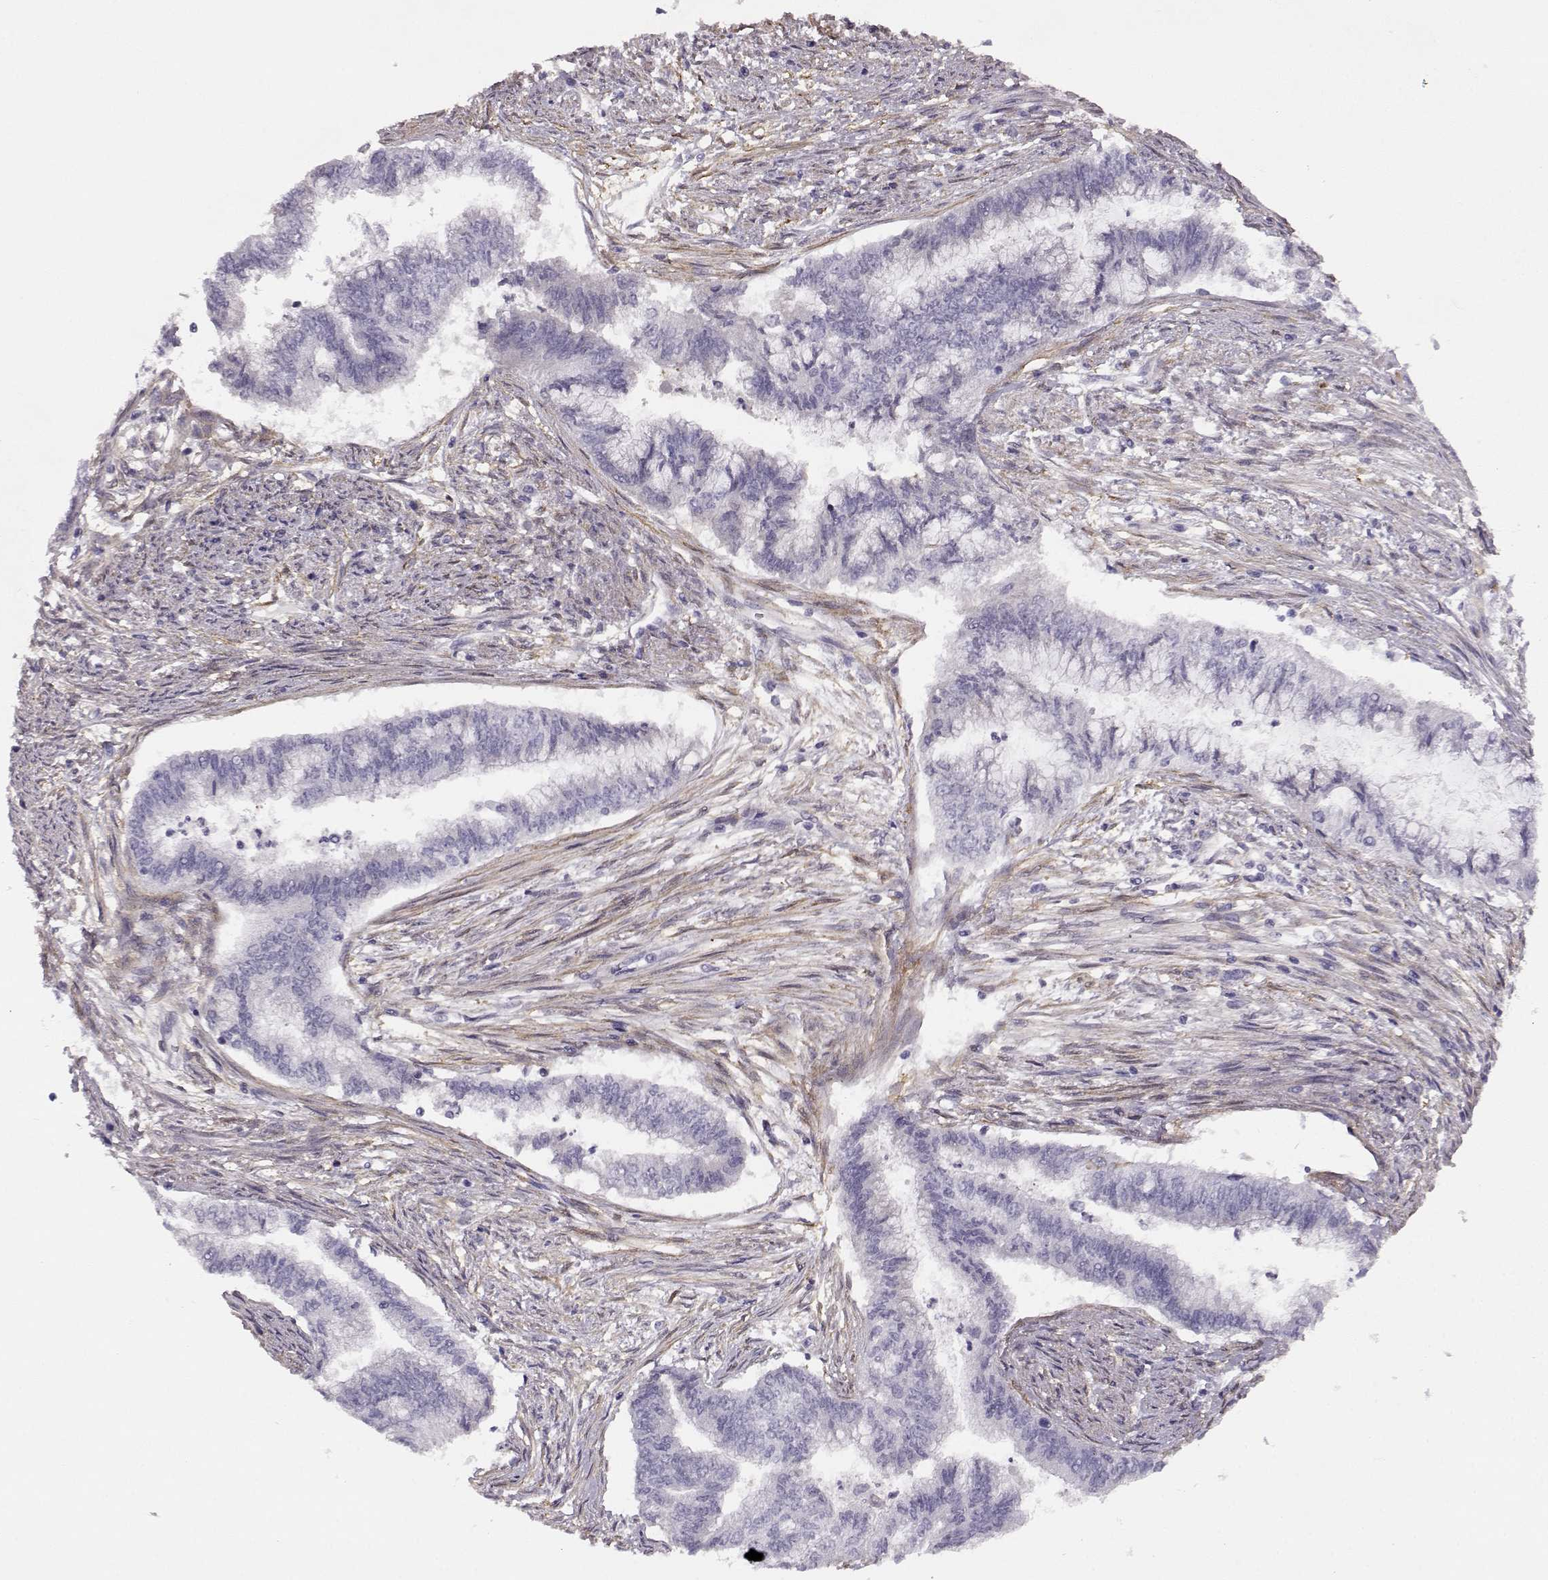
{"staining": {"intensity": "negative", "quantity": "none", "location": "none"}, "tissue": "endometrial cancer", "cell_type": "Tumor cells", "image_type": "cancer", "snomed": [{"axis": "morphology", "description": "Adenocarcinoma, NOS"}, {"axis": "topography", "description": "Endometrium"}], "caption": "Histopathology image shows no significant protein expression in tumor cells of endometrial adenocarcinoma.", "gene": "TRIM69", "patient": {"sex": "female", "age": 65}}